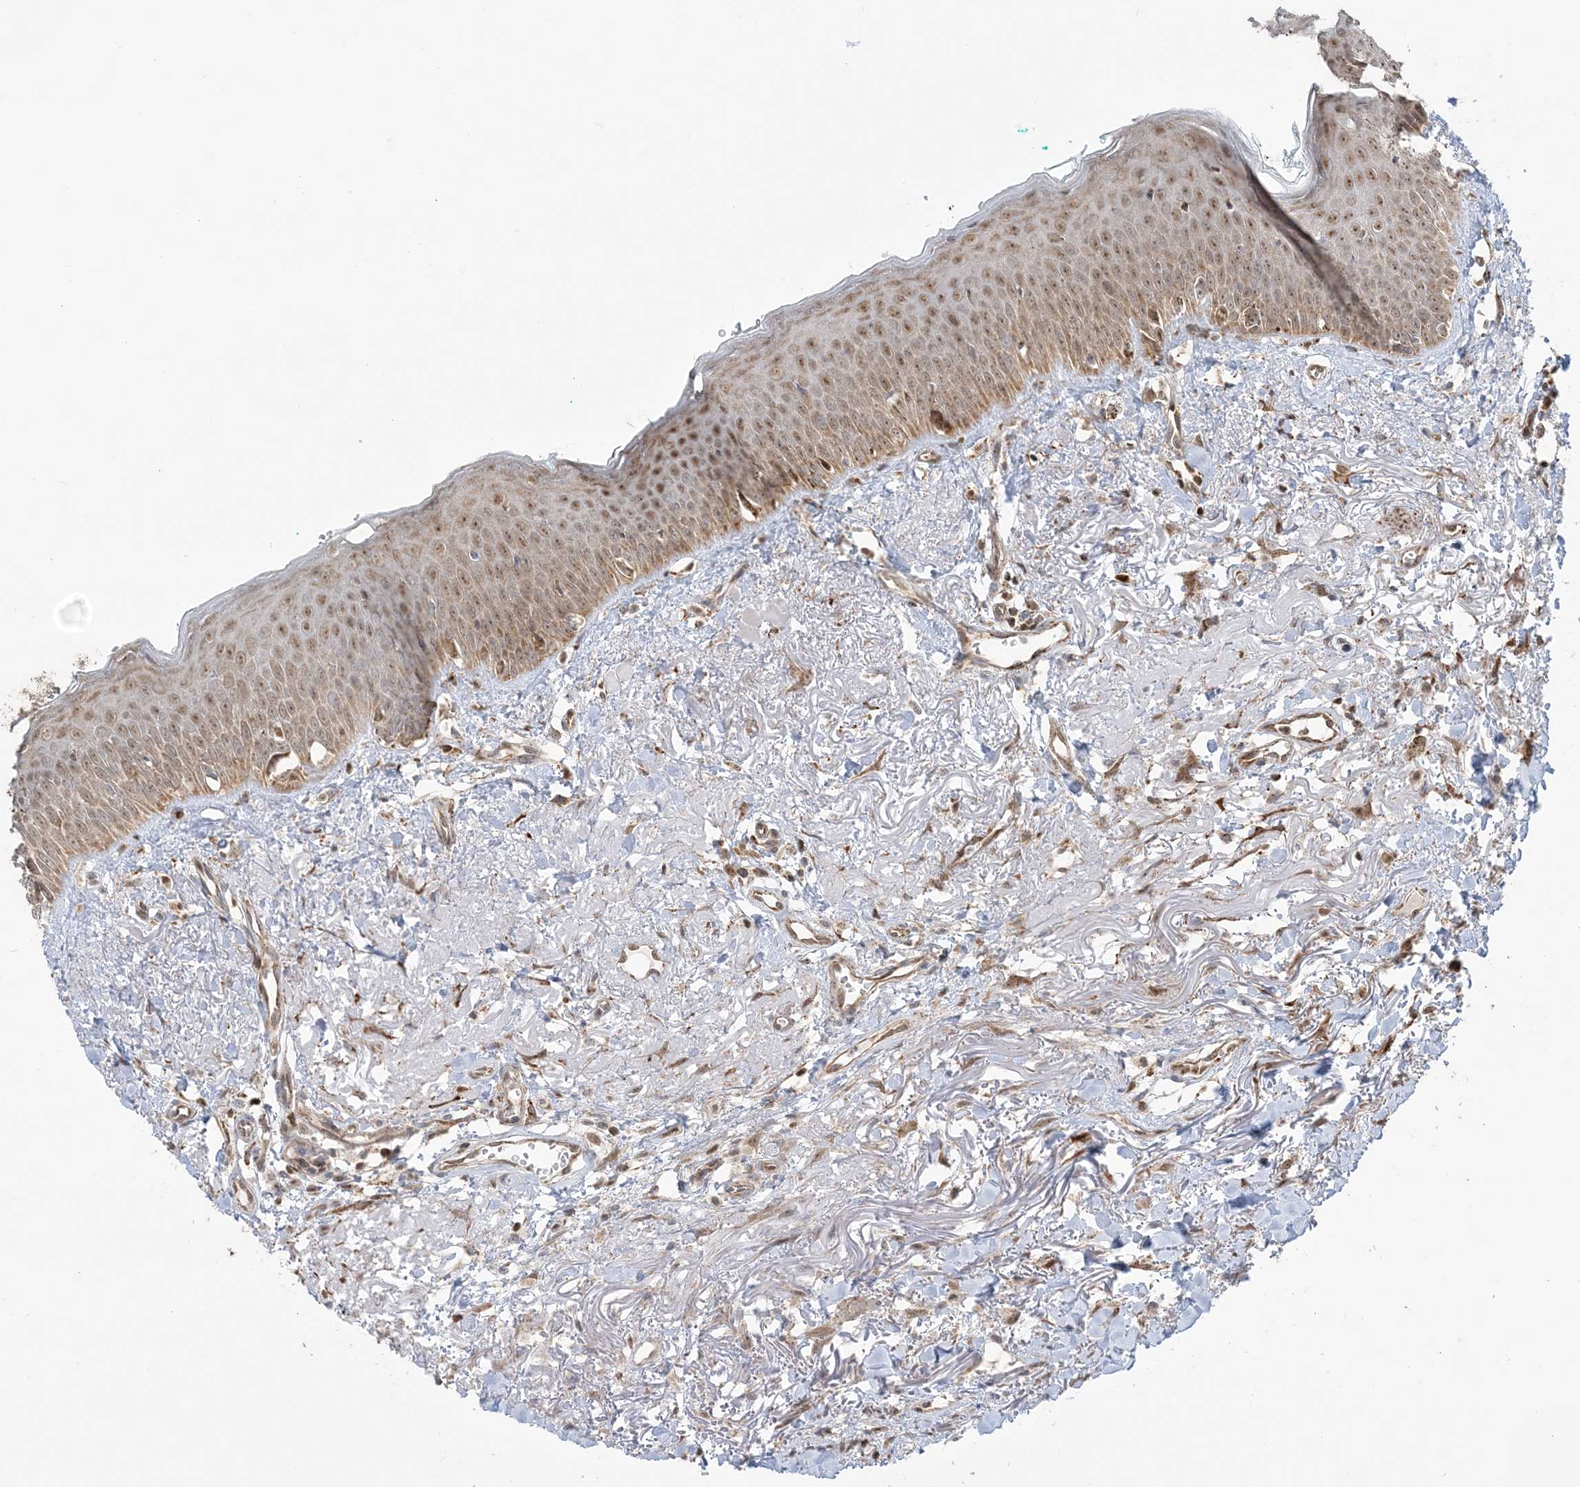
{"staining": {"intensity": "moderate", "quantity": ">75%", "location": "cytoplasmic/membranous,nuclear"}, "tissue": "oral mucosa", "cell_type": "Squamous epithelial cells", "image_type": "normal", "snomed": [{"axis": "morphology", "description": "Normal tissue, NOS"}, {"axis": "topography", "description": "Oral tissue"}], "caption": "DAB (3,3'-diaminobenzidine) immunohistochemical staining of normal human oral mucosa exhibits moderate cytoplasmic/membranous,nuclear protein staining in about >75% of squamous epithelial cells. The protein is shown in brown color, while the nuclei are stained blue.", "gene": "MAPKBP1", "patient": {"sex": "female", "age": 70}}